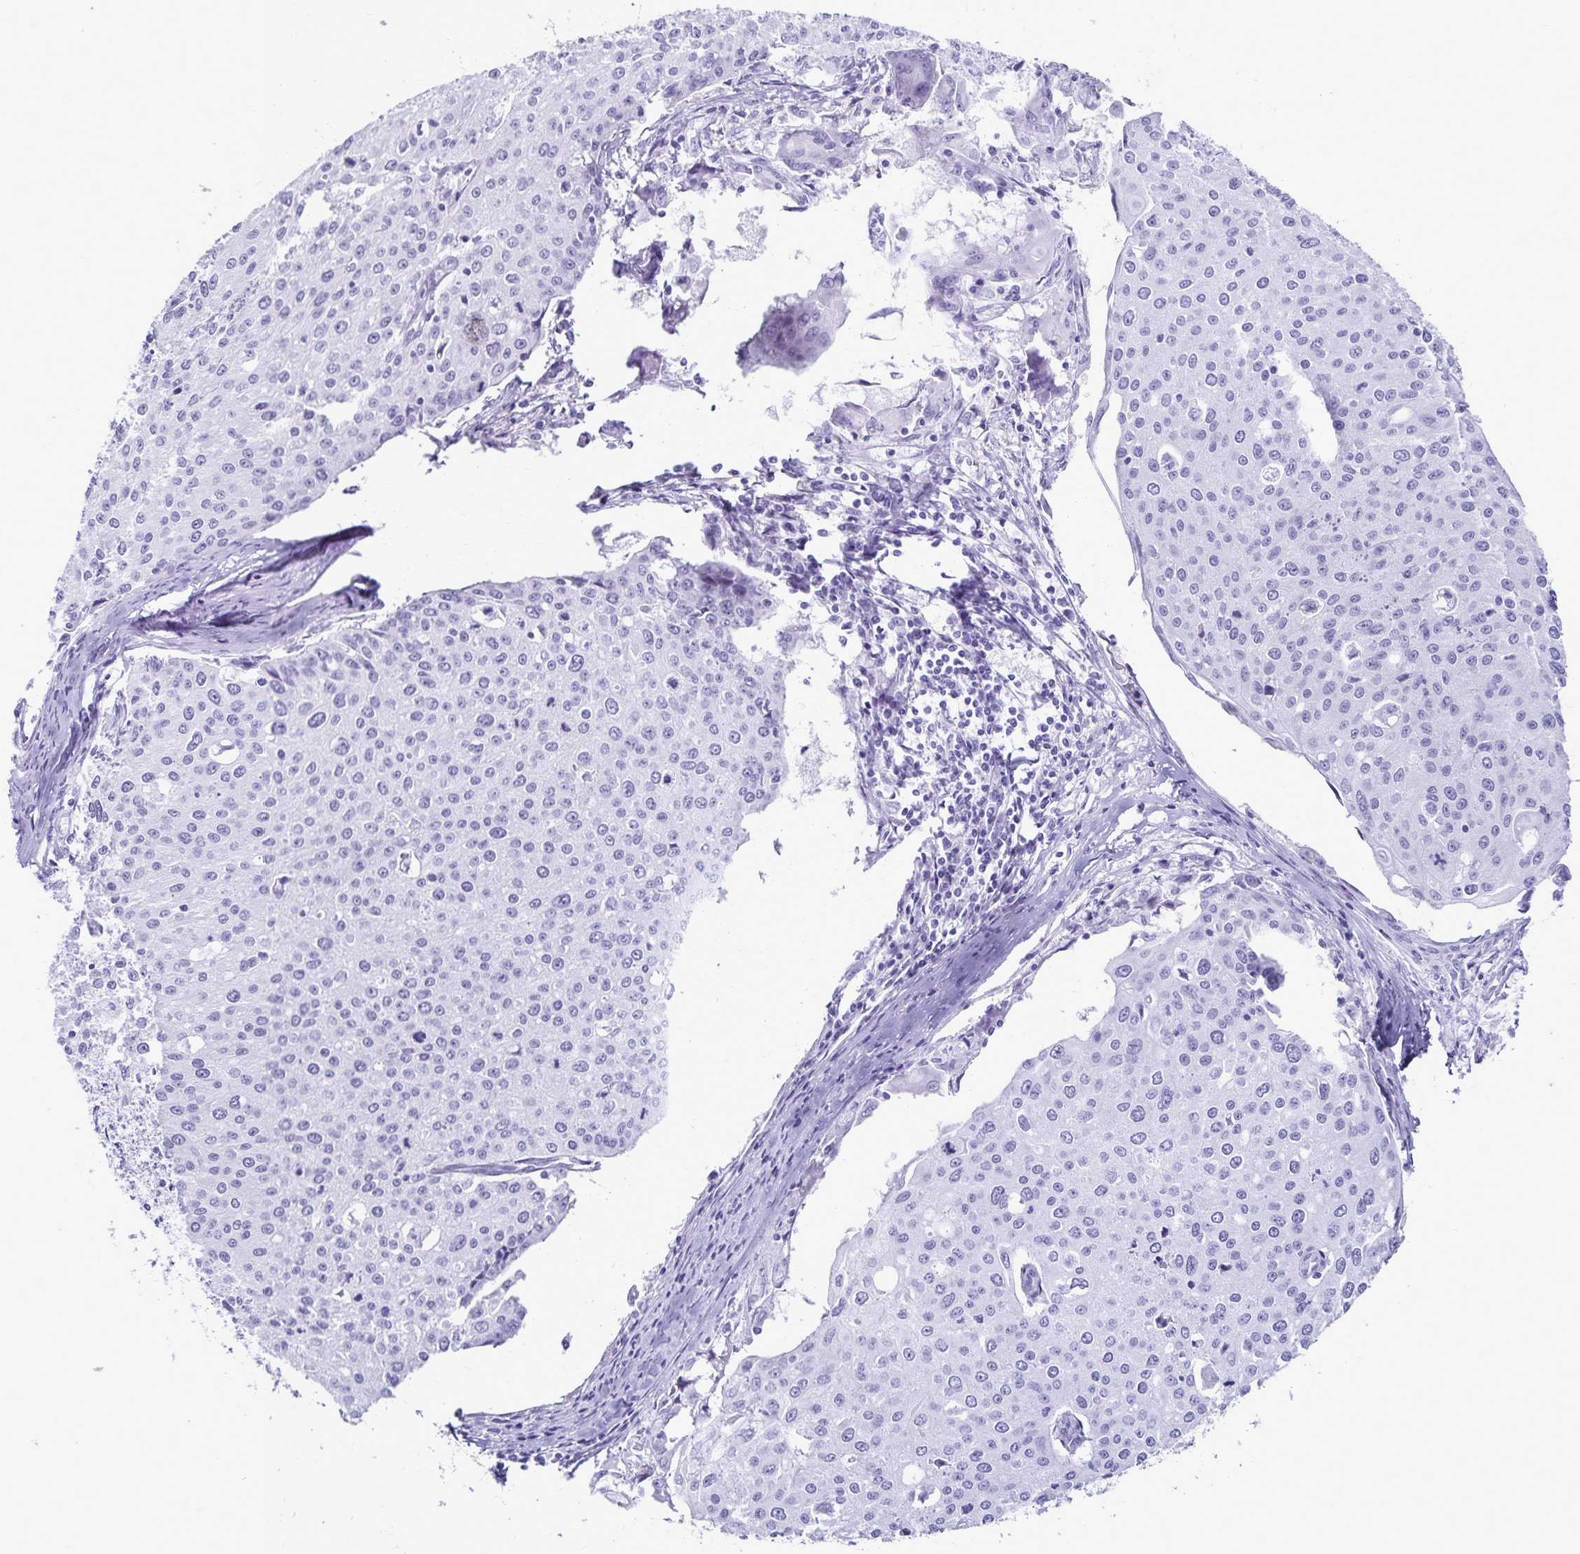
{"staining": {"intensity": "negative", "quantity": "none", "location": "none"}, "tissue": "cervical cancer", "cell_type": "Tumor cells", "image_type": "cancer", "snomed": [{"axis": "morphology", "description": "Squamous cell carcinoma, NOS"}, {"axis": "topography", "description": "Cervix"}], "caption": "Tumor cells show no significant positivity in cervical squamous cell carcinoma. Nuclei are stained in blue.", "gene": "GIP", "patient": {"sex": "female", "age": 38}}